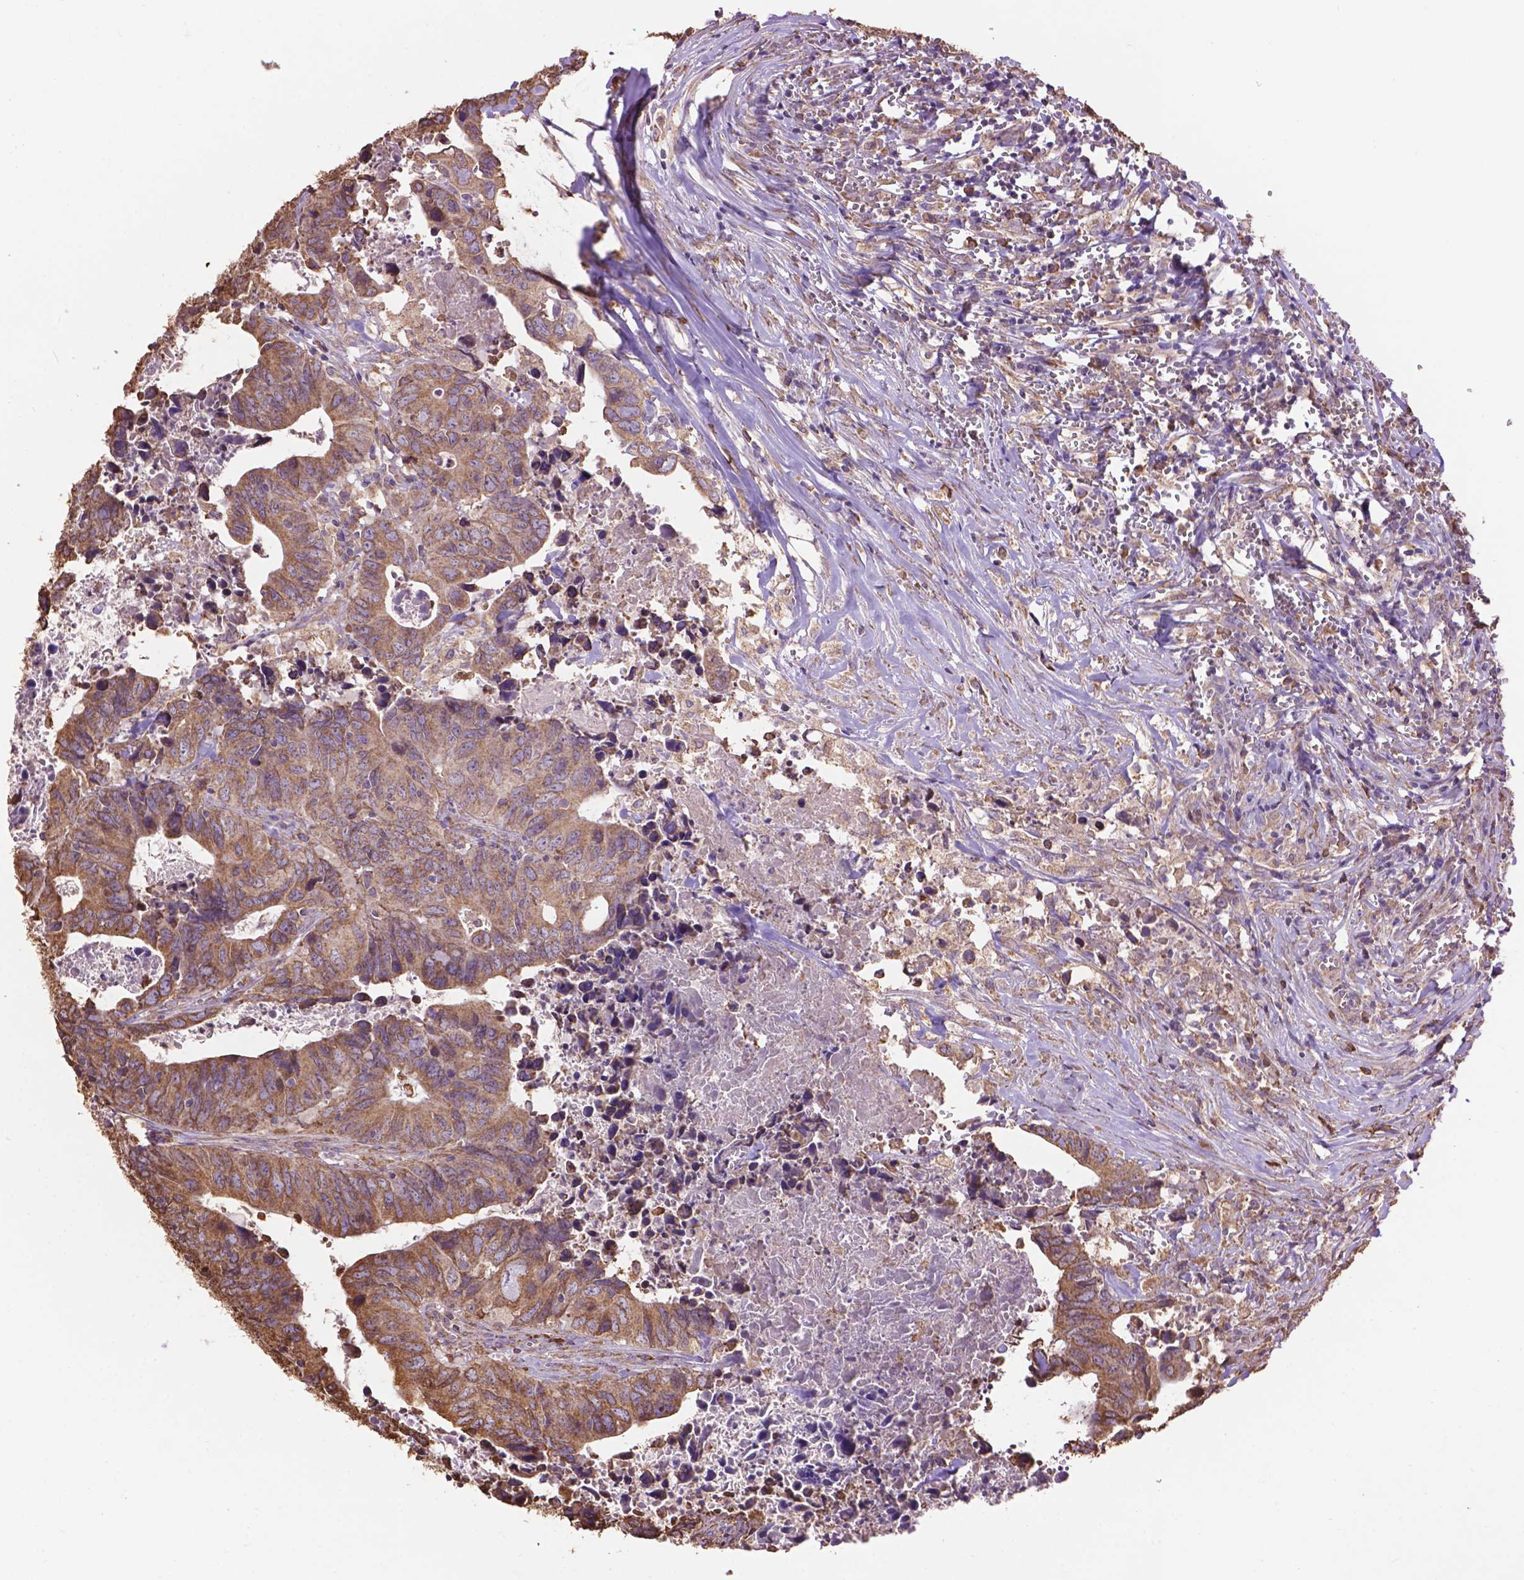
{"staining": {"intensity": "moderate", "quantity": ">75%", "location": "cytoplasmic/membranous"}, "tissue": "colorectal cancer", "cell_type": "Tumor cells", "image_type": "cancer", "snomed": [{"axis": "morphology", "description": "Adenocarcinoma, NOS"}, {"axis": "topography", "description": "Colon"}], "caption": "Colorectal adenocarcinoma tissue shows moderate cytoplasmic/membranous positivity in approximately >75% of tumor cells, visualized by immunohistochemistry.", "gene": "PPP2R5E", "patient": {"sex": "female", "age": 82}}